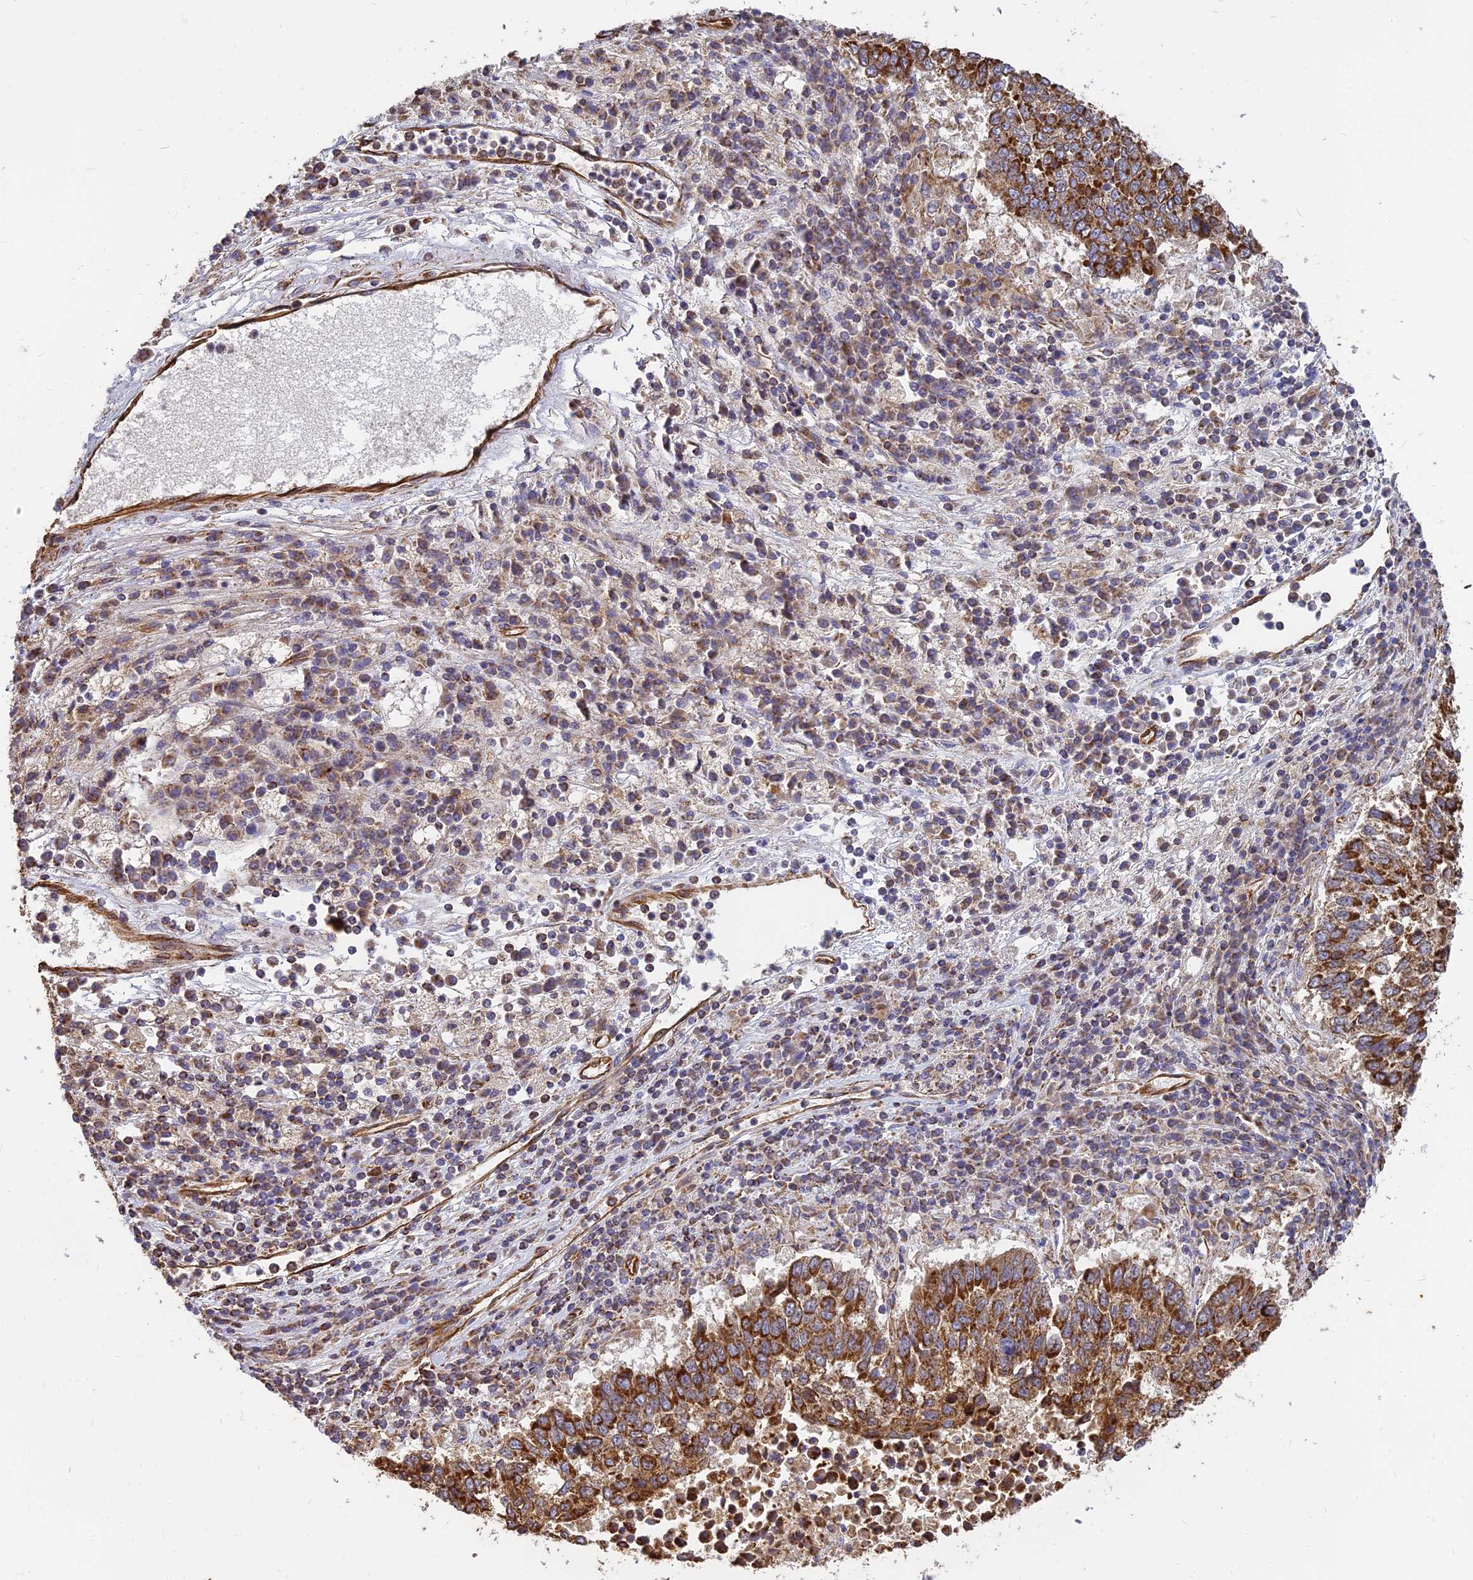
{"staining": {"intensity": "strong", "quantity": ">75%", "location": "cytoplasmic/membranous"}, "tissue": "lung cancer", "cell_type": "Tumor cells", "image_type": "cancer", "snomed": [{"axis": "morphology", "description": "Squamous cell carcinoma, NOS"}, {"axis": "topography", "description": "Lung"}], "caption": "Human lung squamous cell carcinoma stained for a protein (brown) demonstrates strong cytoplasmic/membranous positive positivity in about >75% of tumor cells.", "gene": "DSTYK", "patient": {"sex": "male", "age": 73}}